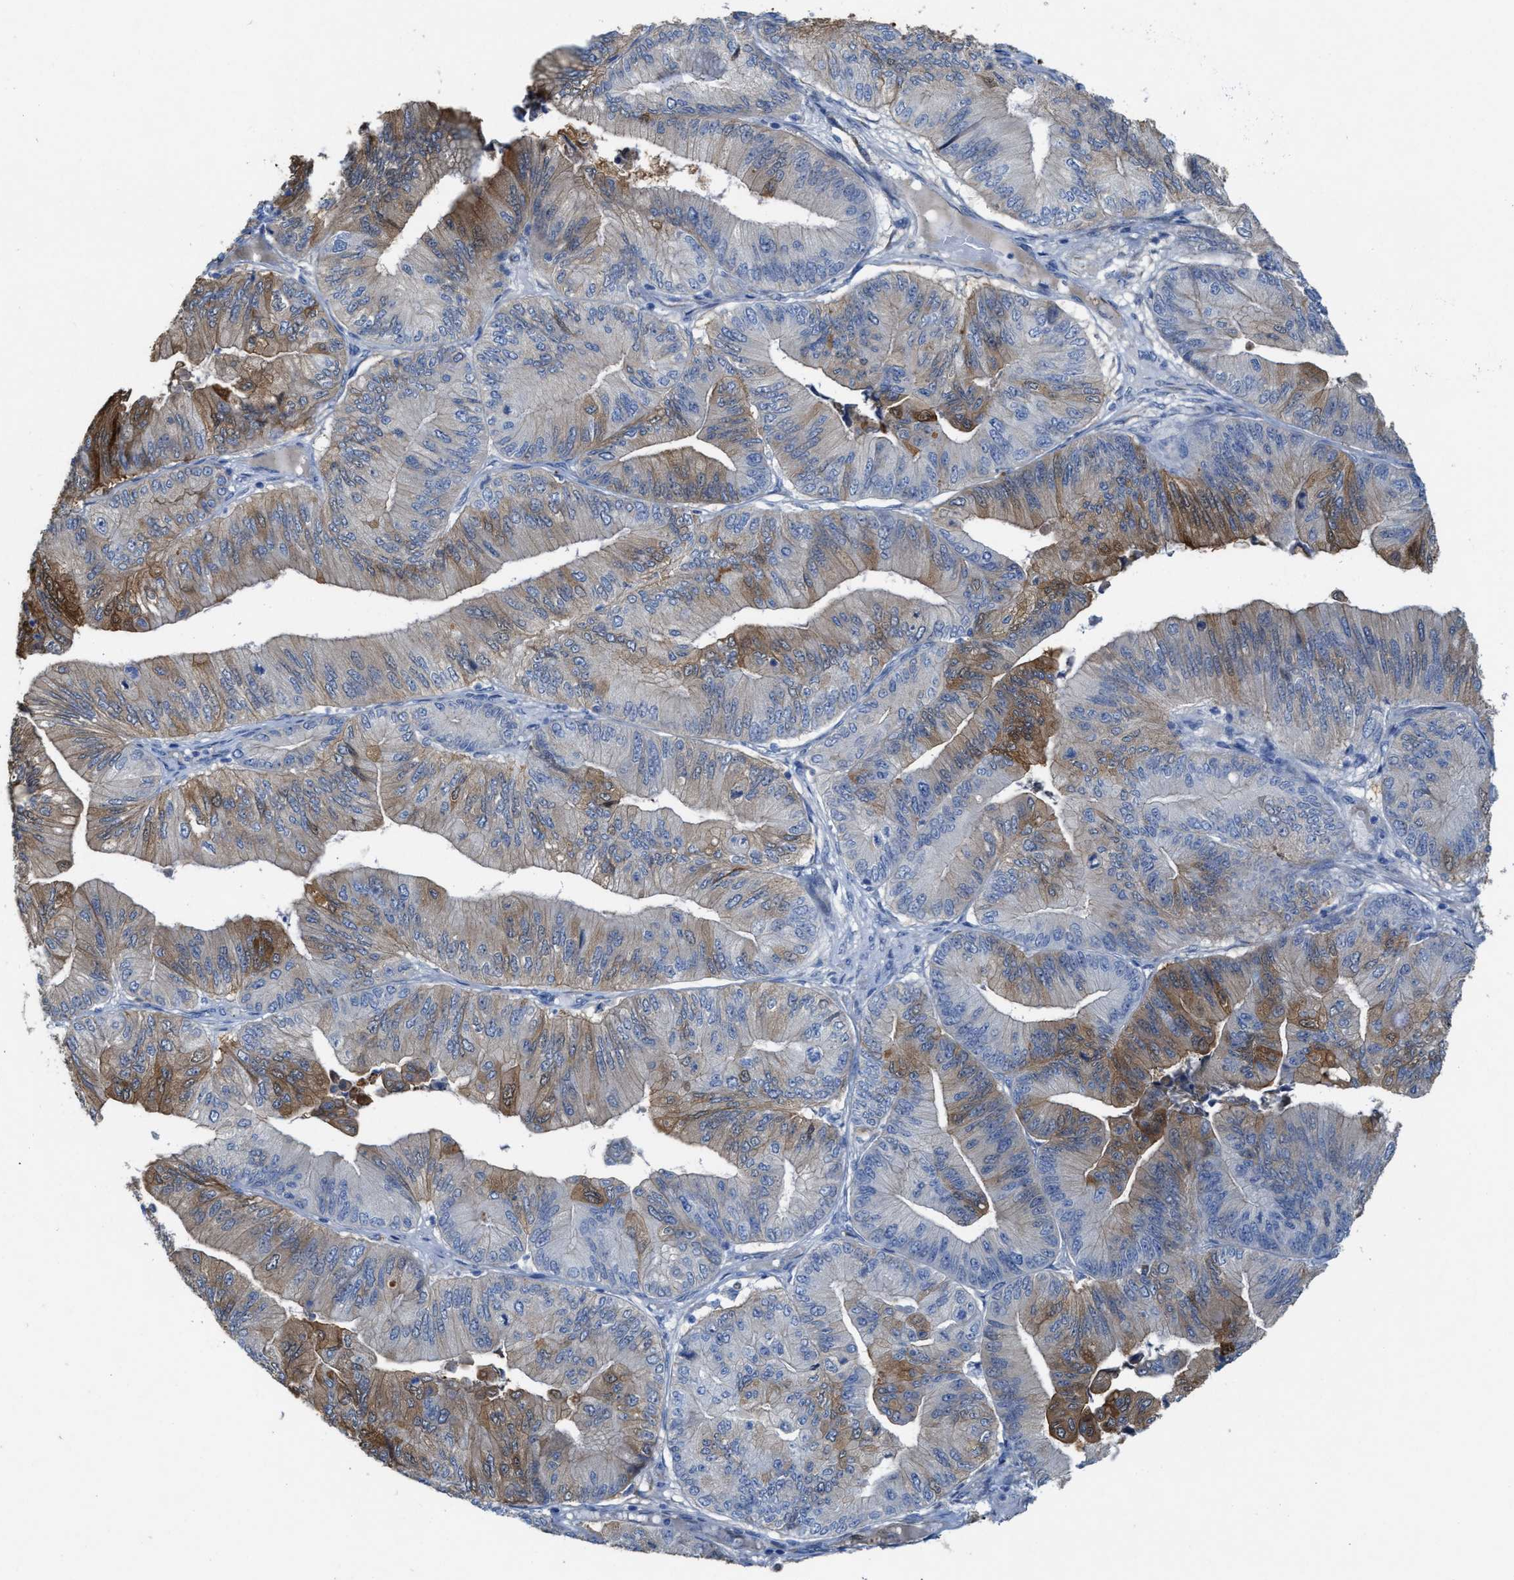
{"staining": {"intensity": "weak", "quantity": "<25%", "location": "cytoplasmic/membranous,nuclear"}, "tissue": "ovarian cancer", "cell_type": "Tumor cells", "image_type": "cancer", "snomed": [{"axis": "morphology", "description": "Cystadenocarcinoma, mucinous, NOS"}, {"axis": "topography", "description": "Ovary"}], "caption": "There is no significant staining in tumor cells of ovarian mucinous cystadenocarcinoma. The staining is performed using DAB (3,3'-diaminobenzidine) brown chromogen with nuclei counter-stained in using hematoxylin.", "gene": "ASS1", "patient": {"sex": "female", "age": 61}}